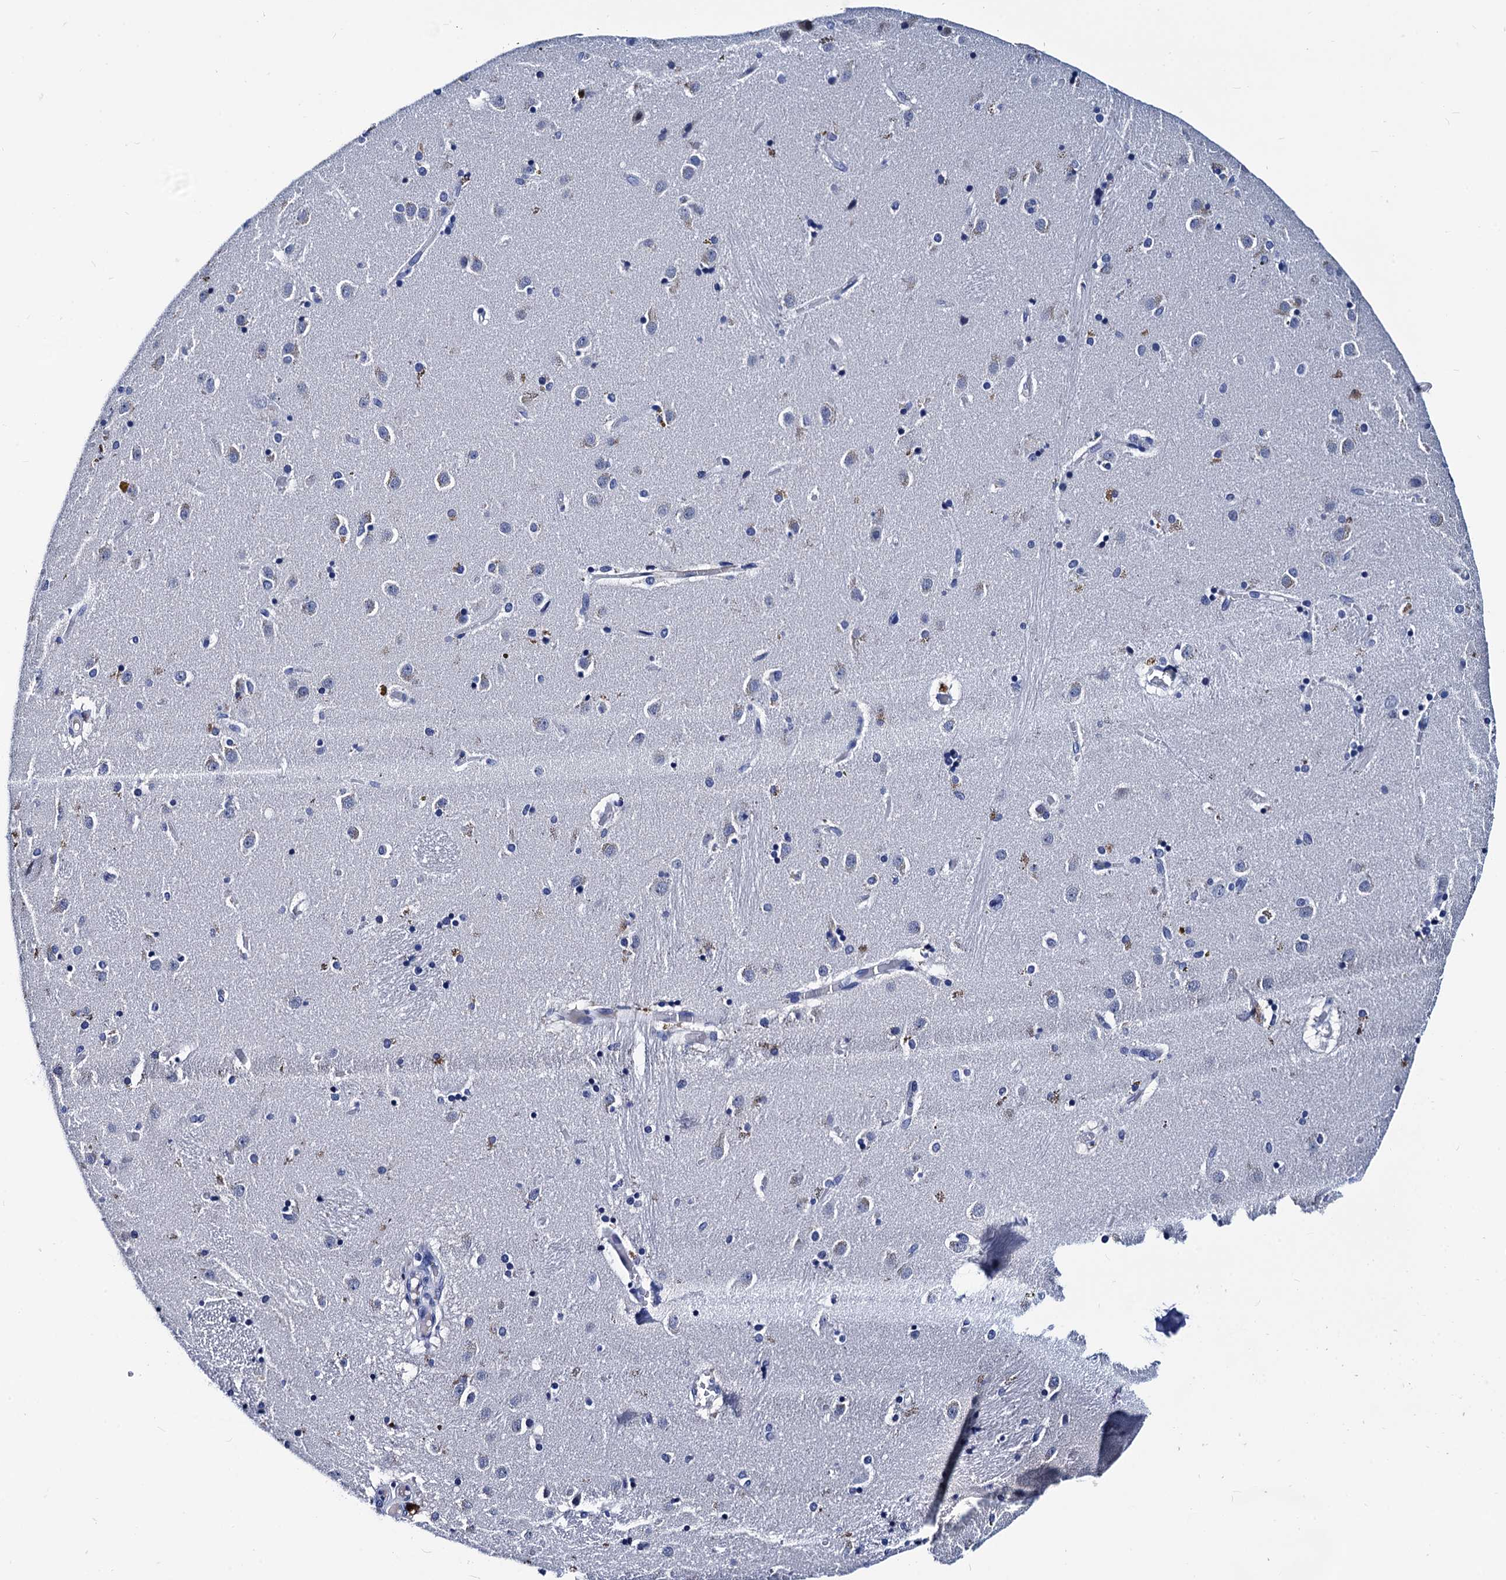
{"staining": {"intensity": "negative", "quantity": "none", "location": "none"}, "tissue": "caudate", "cell_type": "Glial cells", "image_type": "normal", "snomed": [{"axis": "morphology", "description": "Normal tissue, NOS"}, {"axis": "topography", "description": "Lateral ventricle wall"}], "caption": "DAB (3,3'-diaminobenzidine) immunohistochemical staining of normal caudate displays no significant staining in glial cells.", "gene": "LRRC30", "patient": {"sex": "male", "age": 70}}